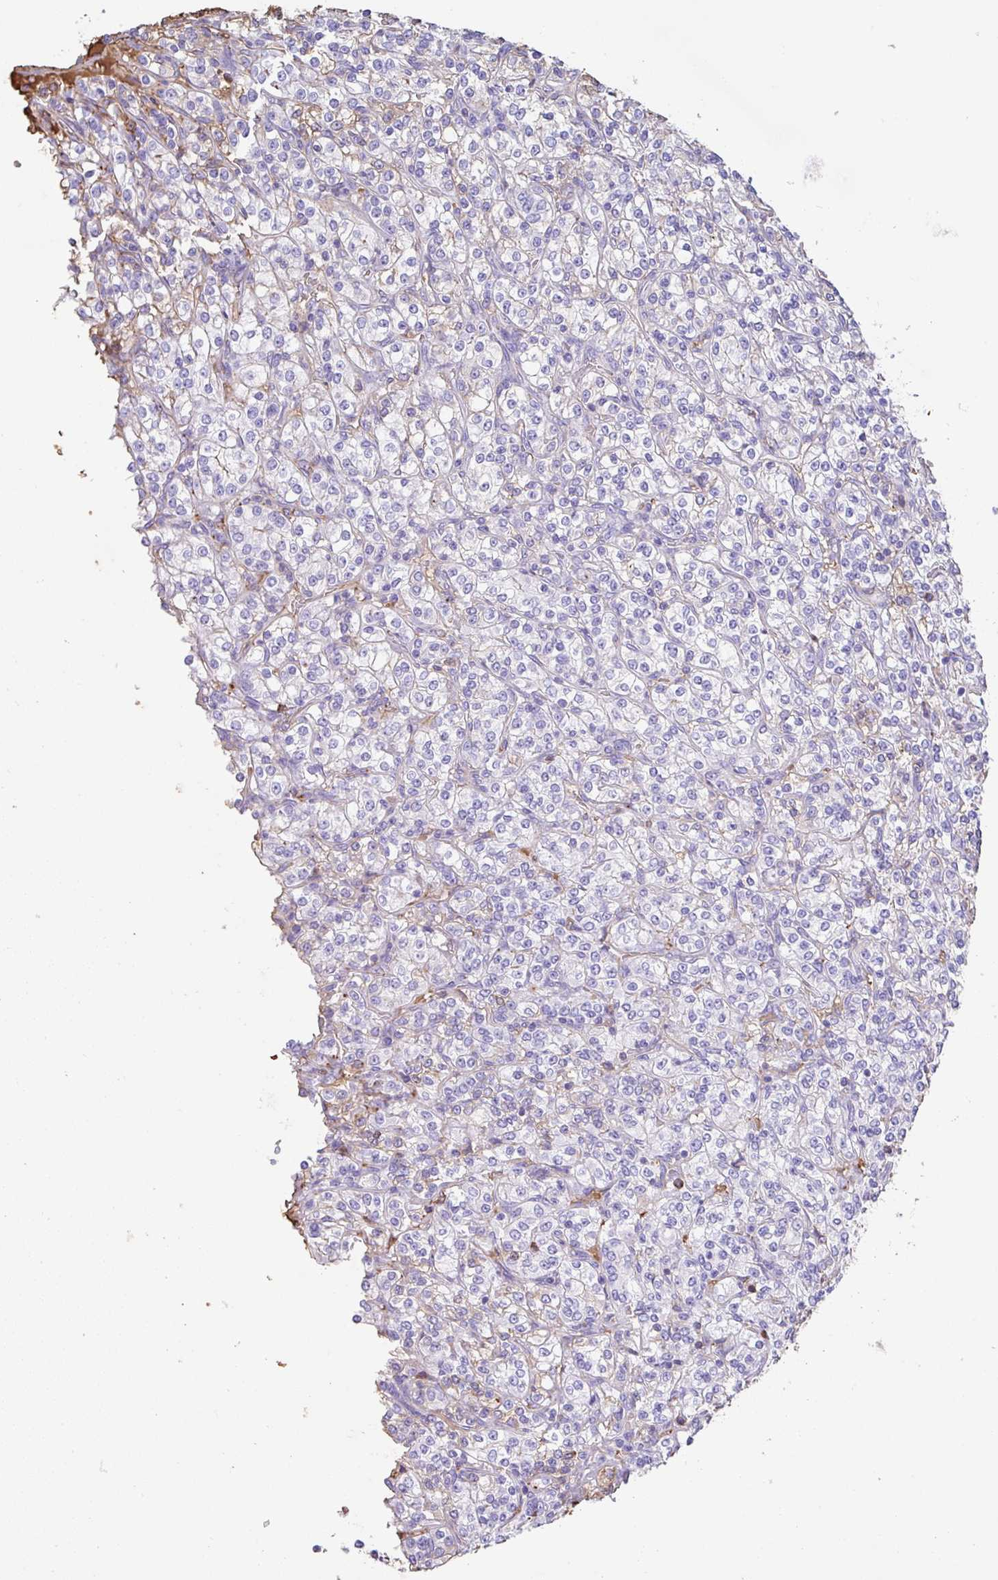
{"staining": {"intensity": "negative", "quantity": "none", "location": "none"}, "tissue": "renal cancer", "cell_type": "Tumor cells", "image_type": "cancer", "snomed": [{"axis": "morphology", "description": "Adenocarcinoma, NOS"}, {"axis": "topography", "description": "Kidney"}], "caption": "Tumor cells show no significant expression in renal adenocarcinoma.", "gene": "HOXC12", "patient": {"sex": "male", "age": 77}}